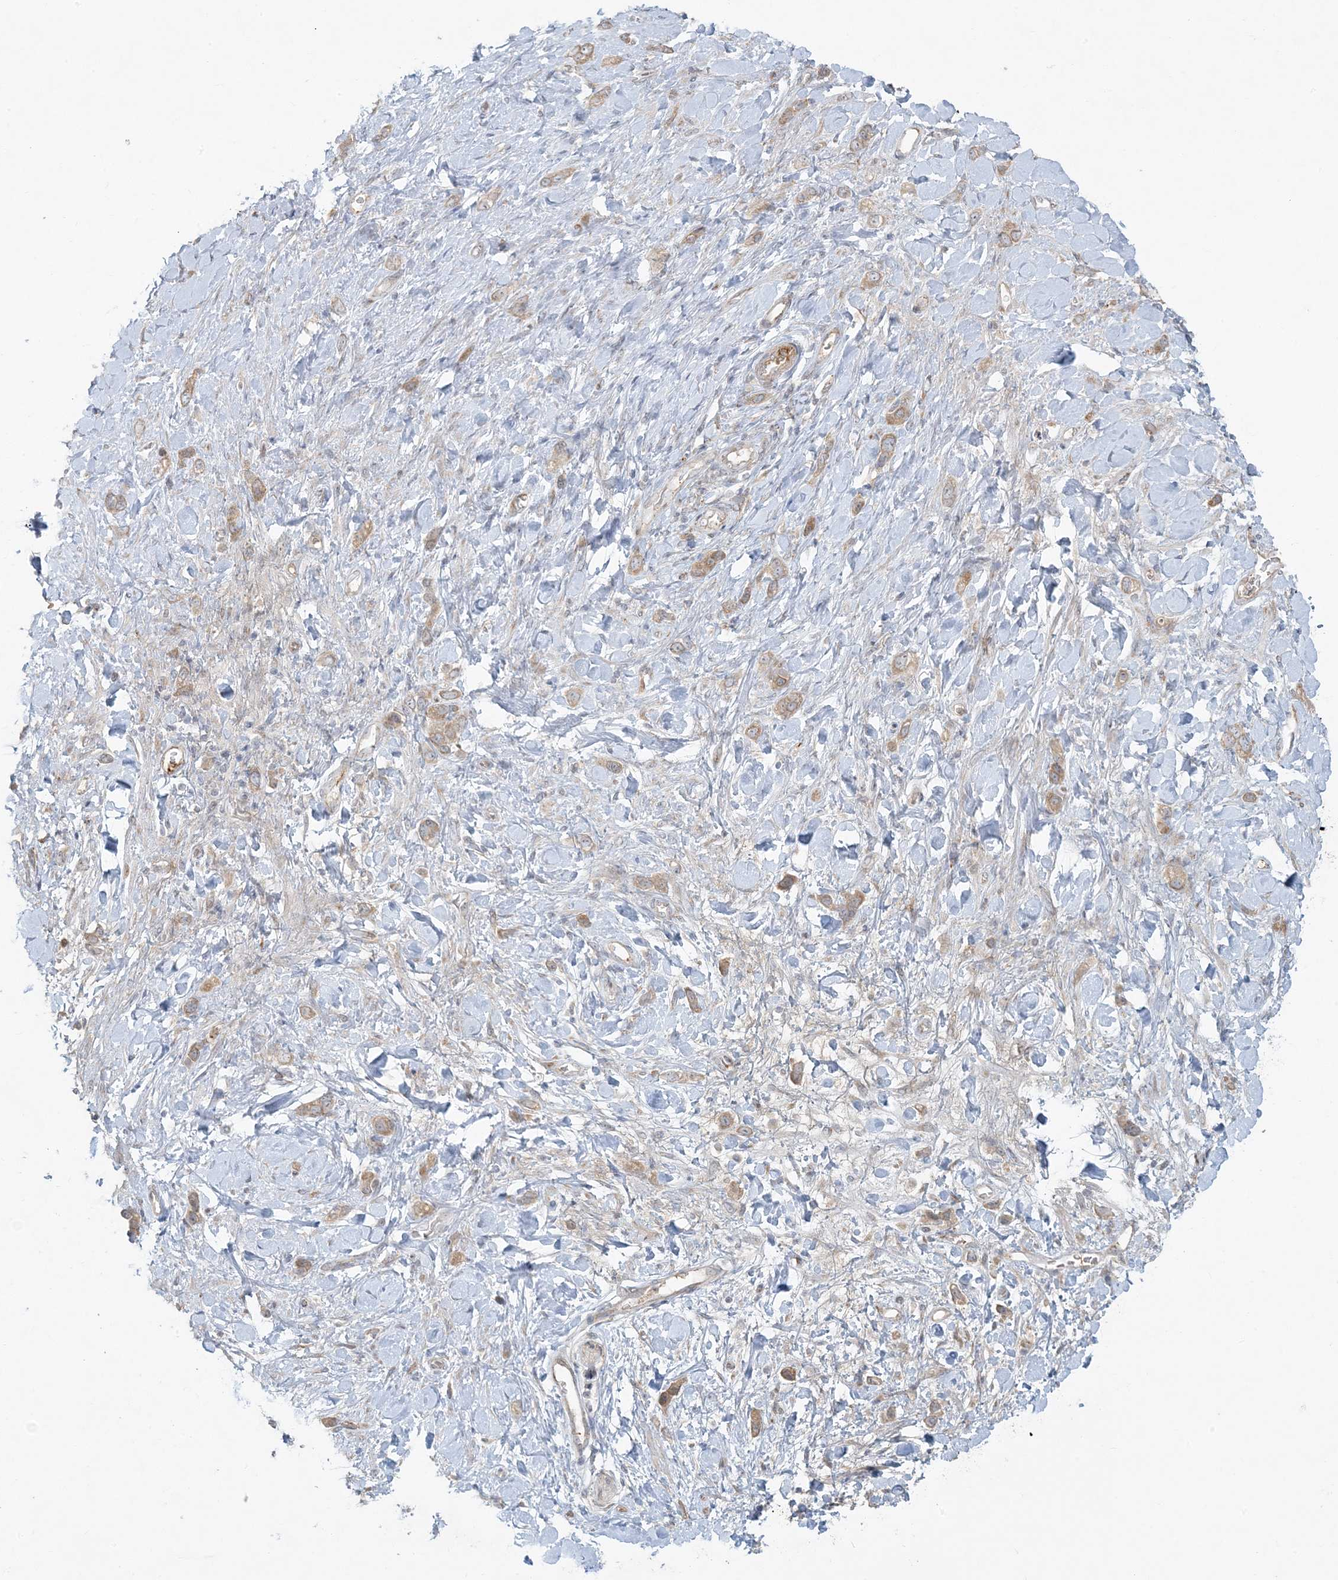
{"staining": {"intensity": "moderate", "quantity": ">75%", "location": "cytoplasmic/membranous"}, "tissue": "stomach cancer", "cell_type": "Tumor cells", "image_type": "cancer", "snomed": [{"axis": "morphology", "description": "Adenocarcinoma, NOS"}, {"axis": "topography", "description": "Stomach"}], "caption": "Adenocarcinoma (stomach) stained with immunohistochemistry demonstrates moderate cytoplasmic/membranous positivity in approximately >75% of tumor cells.", "gene": "ZNF263", "patient": {"sex": "female", "age": 65}}